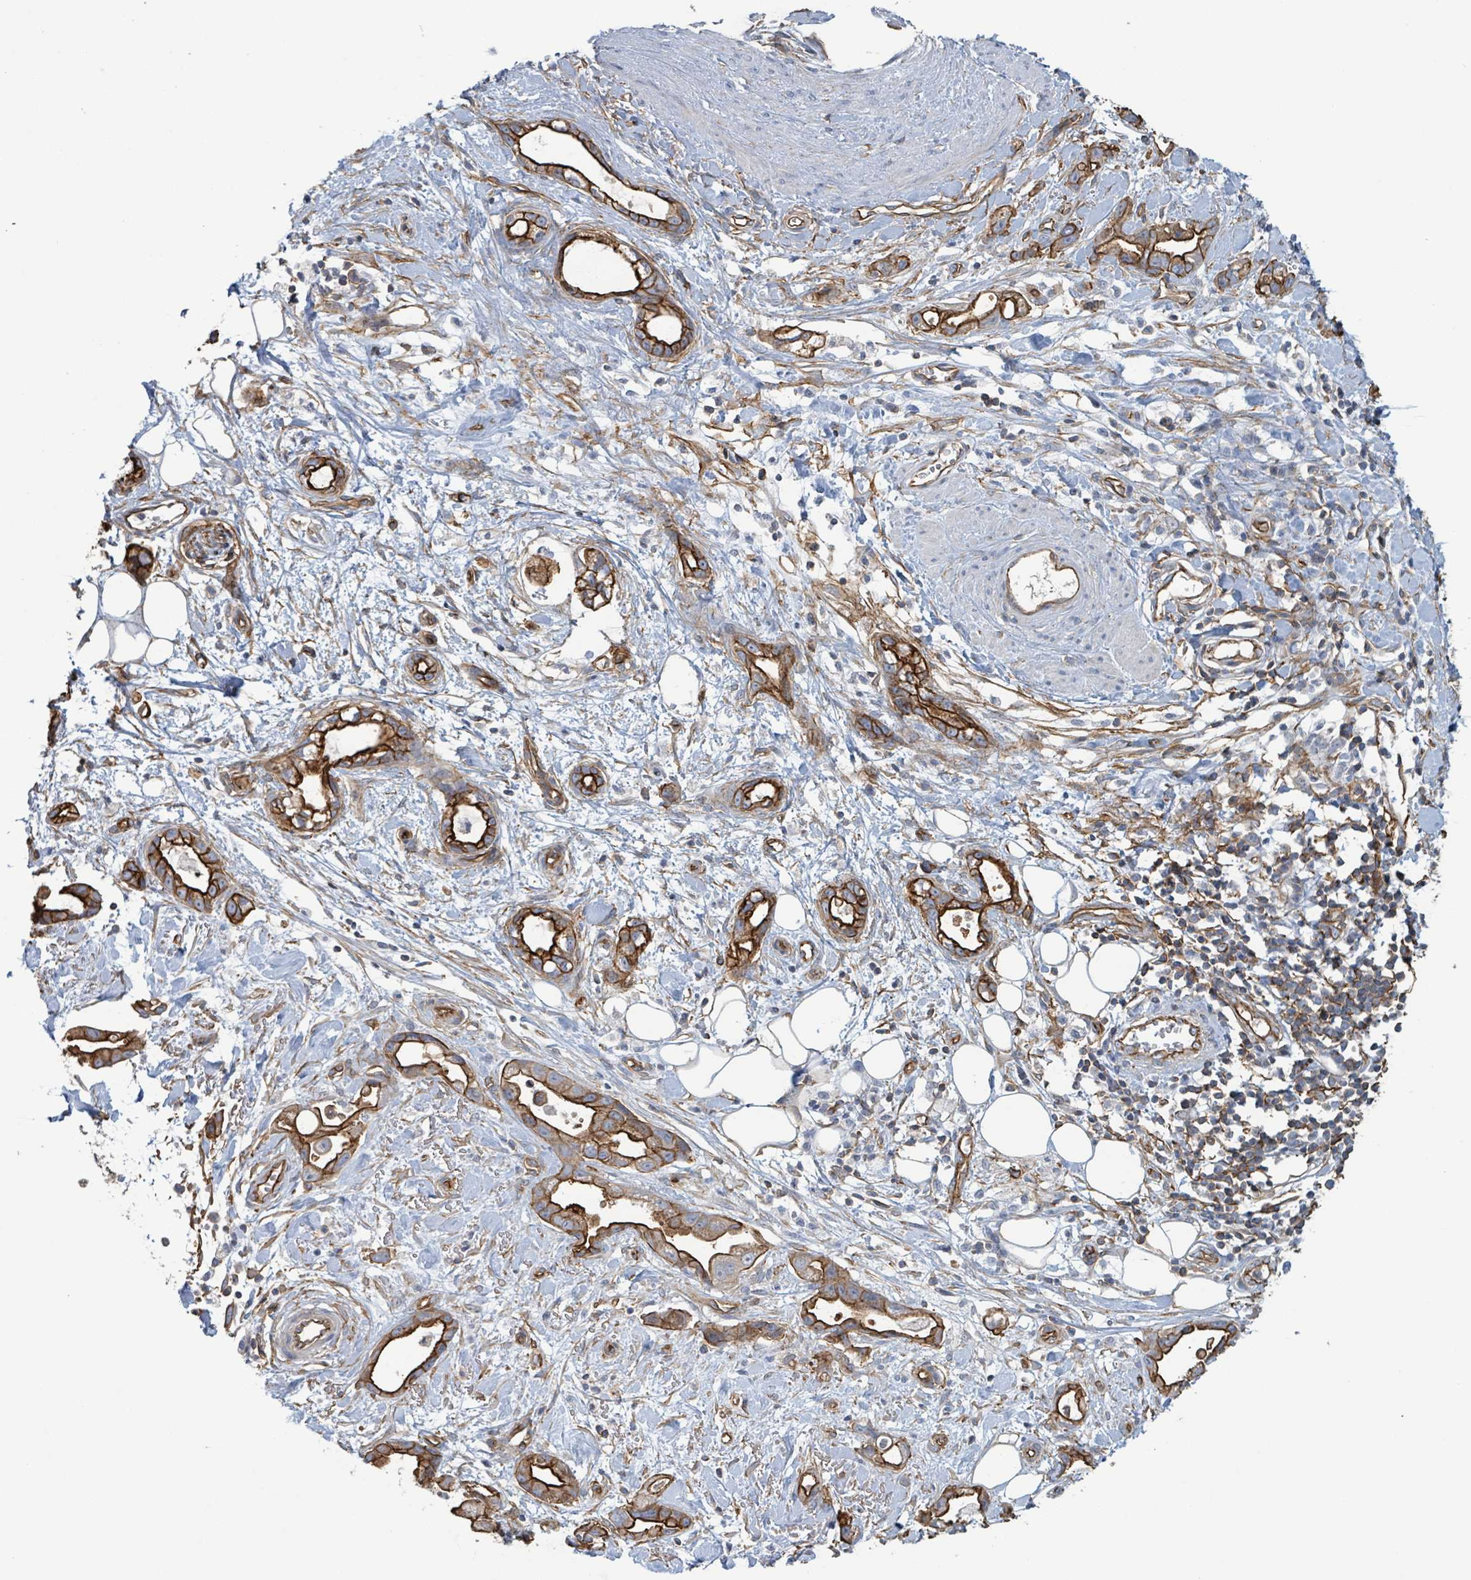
{"staining": {"intensity": "strong", "quantity": ">75%", "location": "cytoplasmic/membranous"}, "tissue": "stomach cancer", "cell_type": "Tumor cells", "image_type": "cancer", "snomed": [{"axis": "morphology", "description": "Adenocarcinoma, NOS"}, {"axis": "topography", "description": "Stomach"}], "caption": "Human adenocarcinoma (stomach) stained with a protein marker exhibits strong staining in tumor cells.", "gene": "LDOC1", "patient": {"sex": "male", "age": 55}}